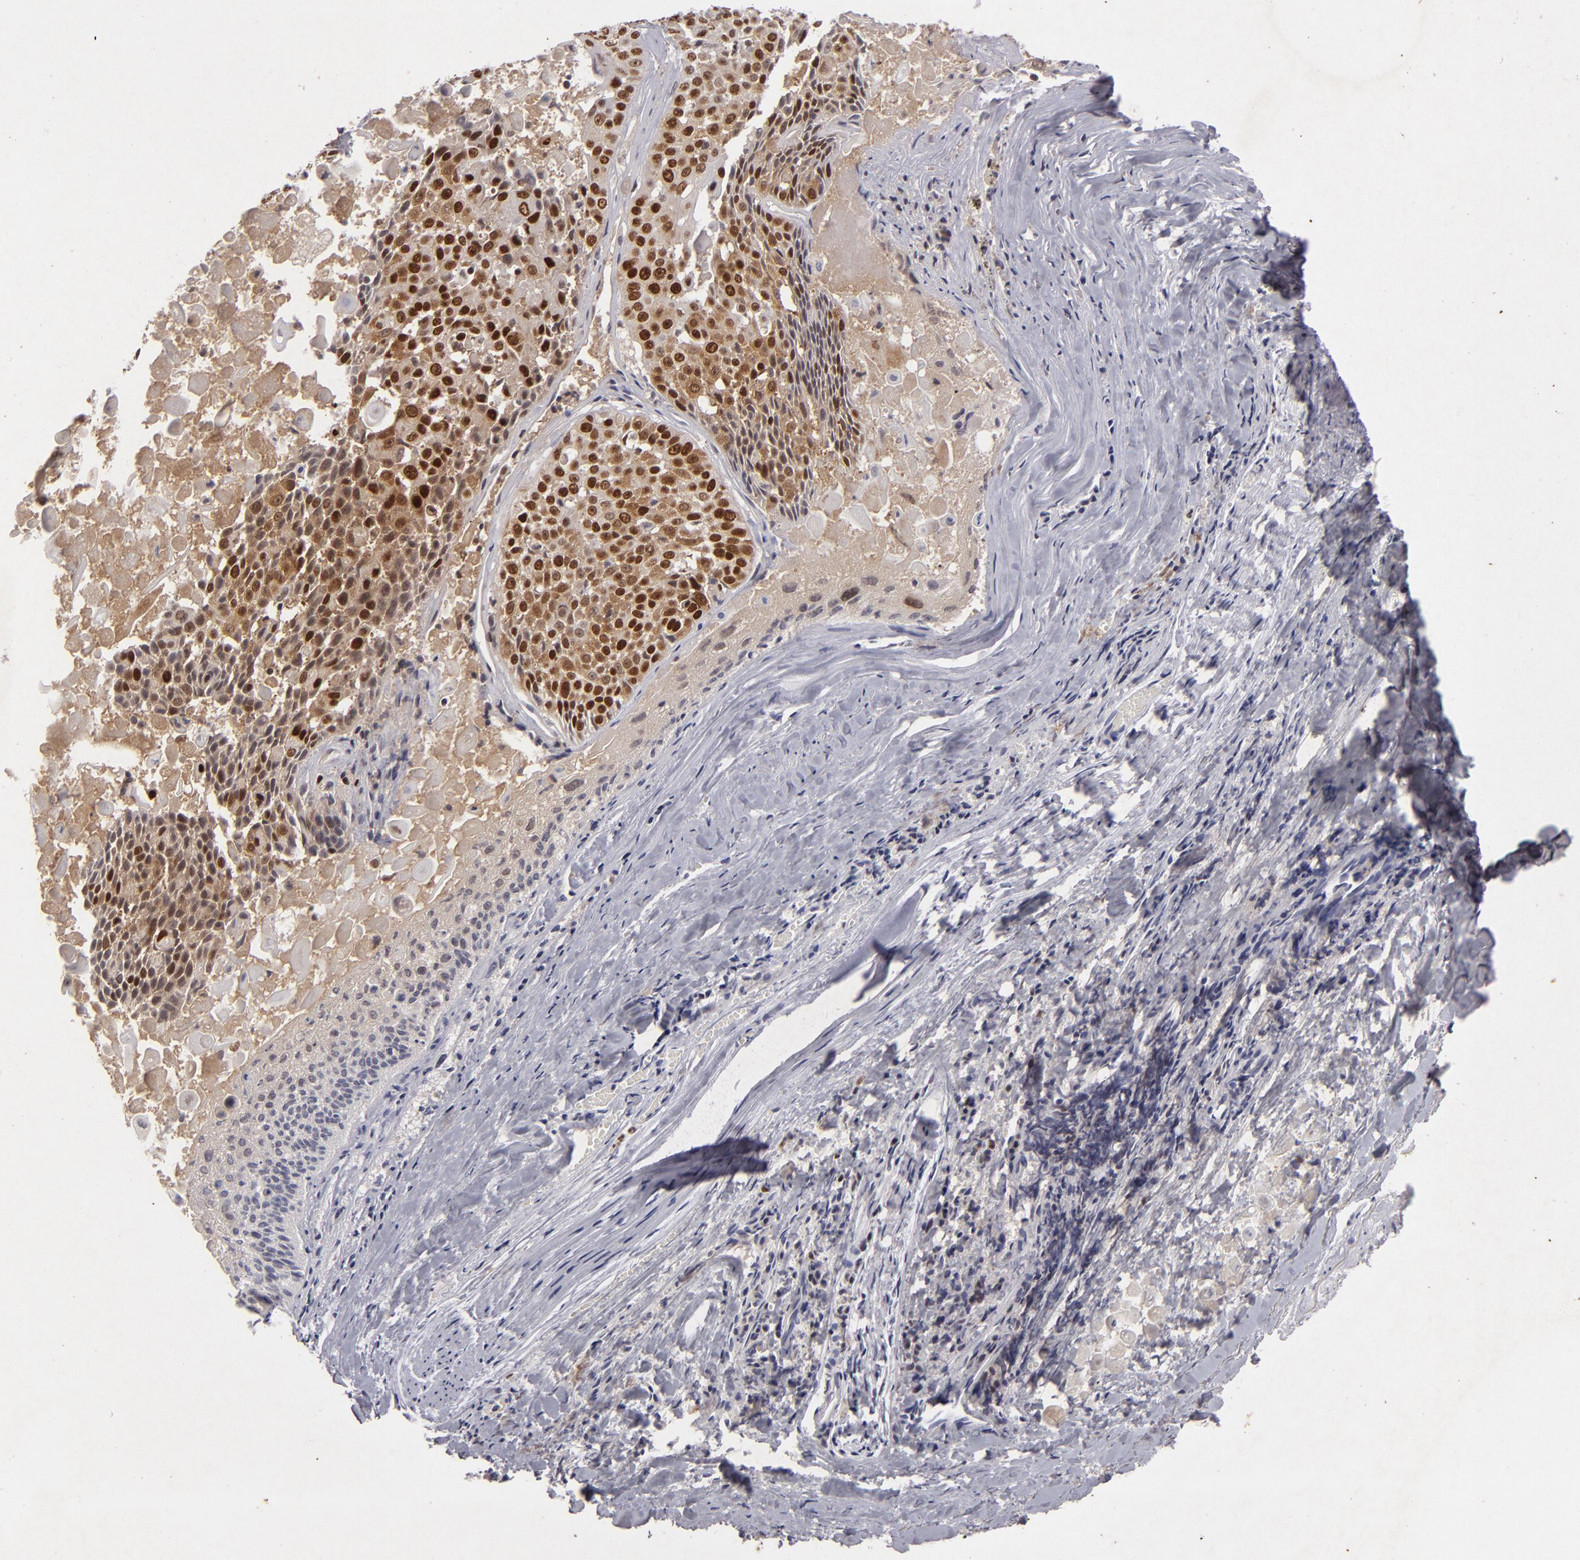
{"staining": {"intensity": "strong", "quantity": ">75%", "location": "nuclear"}, "tissue": "lung cancer", "cell_type": "Tumor cells", "image_type": "cancer", "snomed": [{"axis": "morphology", "description": "Adenocarcinoma, NOS"}, {"axis": "topography", "description": "Lung"}], "caption": "The image demonstrates immunohistochemical staining of lung adenocarcinoma. There is strong nuclear expression is identified in about >75% of tumor cells.", "gene": "FEN1", "patient": {"sex": "male", "age": 60}}